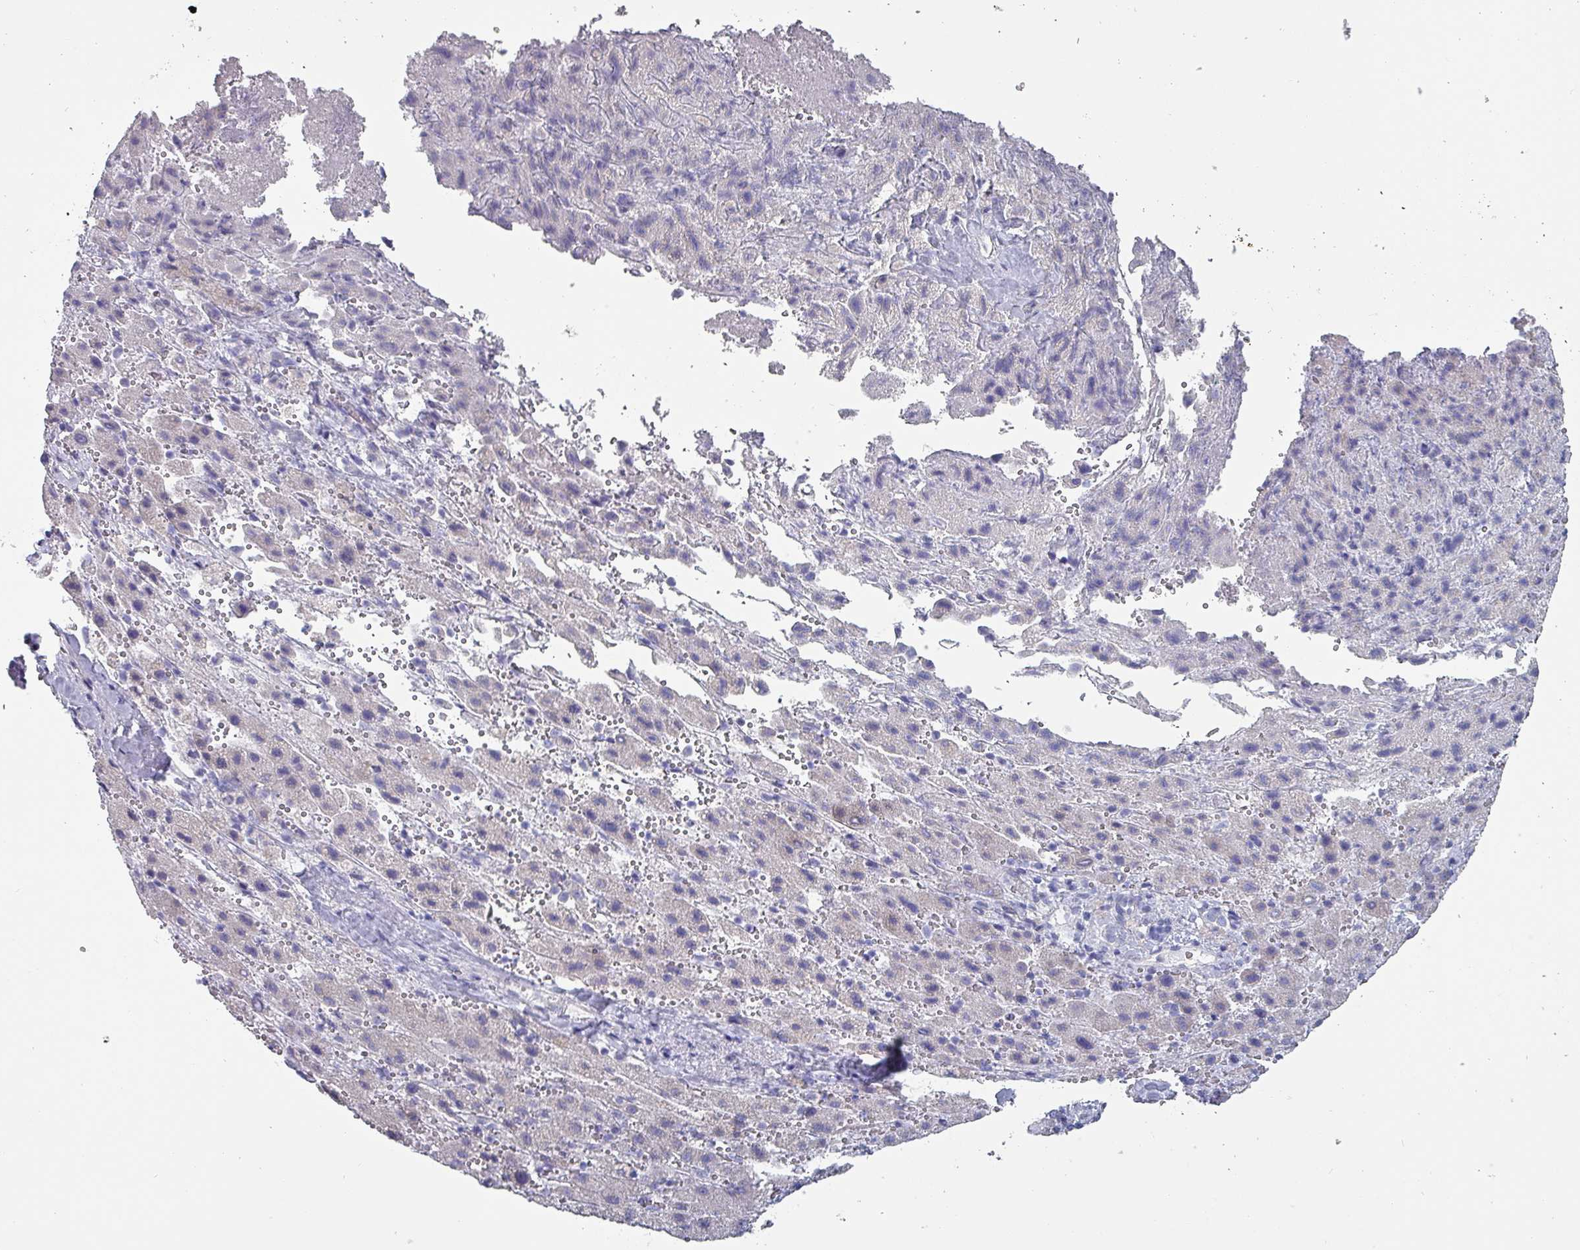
{"staining": {"intensity": "negative", "quantity": "none", "location": "none"}, "tissue": "liver cancer", "cell_type": "Tumor cells", "image_type": "cancer", "snomed": [{"axis": "morphology", "description": "Carcinoma, Hepatocellular, NOS"}, {"axis": "topography", "description": "Liver"}], "caption": "The photomicrograph reveals no significant positivity in tumor cells of liver cancer.", "gene": "INS-IGF2", "patient": {"sex": "female", "age": 58}}